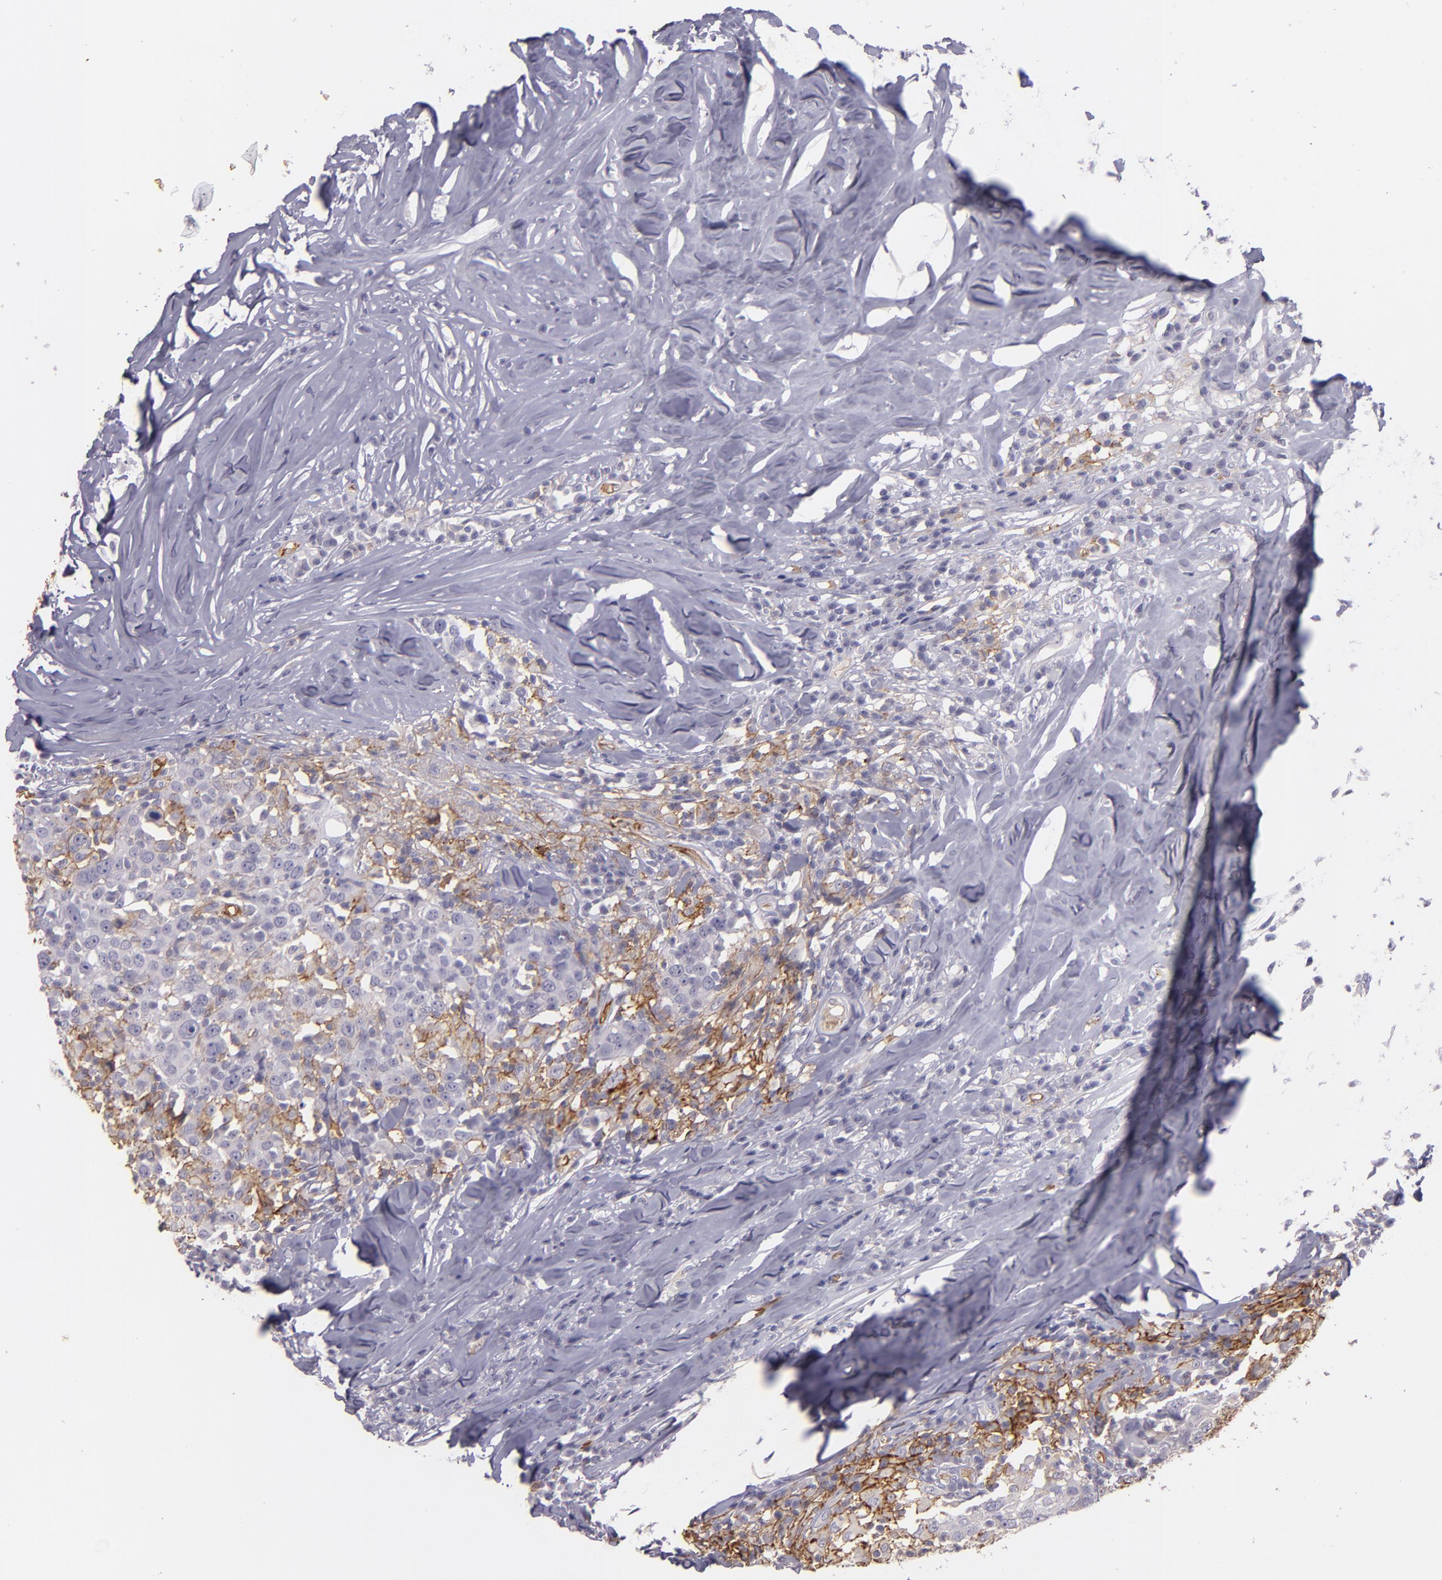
{"staining": {"intensity": "strong", "quantity": "25%-75%", "location": "cytoplasmic/membranous"}, "tissue": "head and neck cancer", "cell_type": "Tumor cells", "image_type": "cancer", "snomed": [{"axis": "morphology", "description": "Adenocarcinoma, NOS"}, {"axis": "topography", "description": "Salivary gland"}, {"axis": "topography", "description": "Head-Neck"}], "caption": "Brown immunohistochemical staining in head and neck adenocarcinoma displays strong cytoplasmic/membranous positivity in approximately 25%-75% of tumor cells.", "gene": "ACE", "patient": {"sex": "female", "age": 65}}